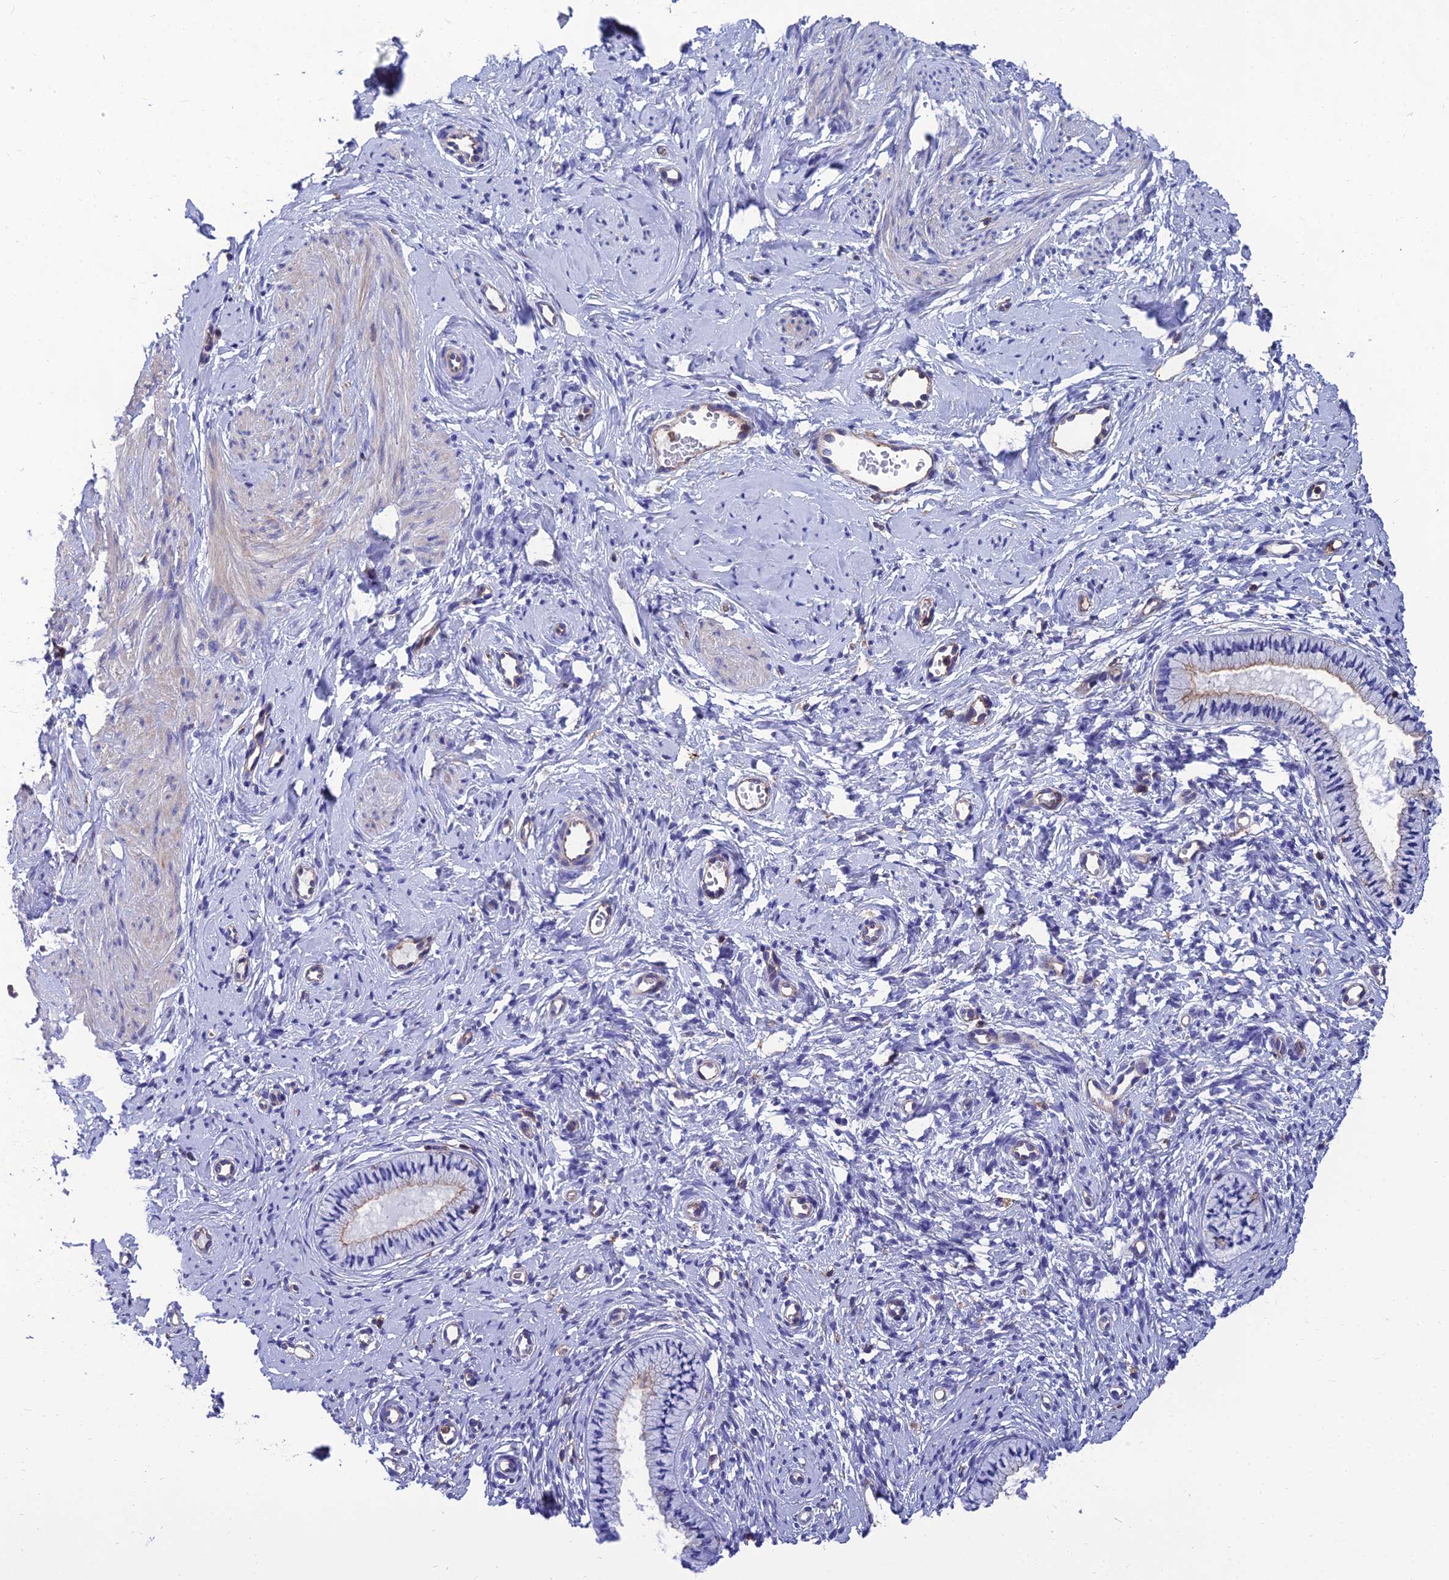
{"staining": {"intensity": "weak", "quantity": "<25%", "location": "cytoplasmic/membranous"}, "tissue": "cervix", "cell_type": "Glandular cells", "image_type": "normal", "snomed": [{"axis": "morphology", "description": "Normal tissue, NOS"}, {"axis": "topography", "description": "Cervix"}], "caption": "DAB (3,3'-diaminobenzidine) immunohistochemical staining of unremarkable cervix demonstrates no significant positivity in glandular cells. (Stains: DAB (3,3'-diaminobenzidine) immunohistochemistry (IHC) with hematoxylin counter stain, Microscopy: brightfield microscopy at high magnification).", "gene": "PPP1R18", "patient": {"sex": "female", "age": 57}}